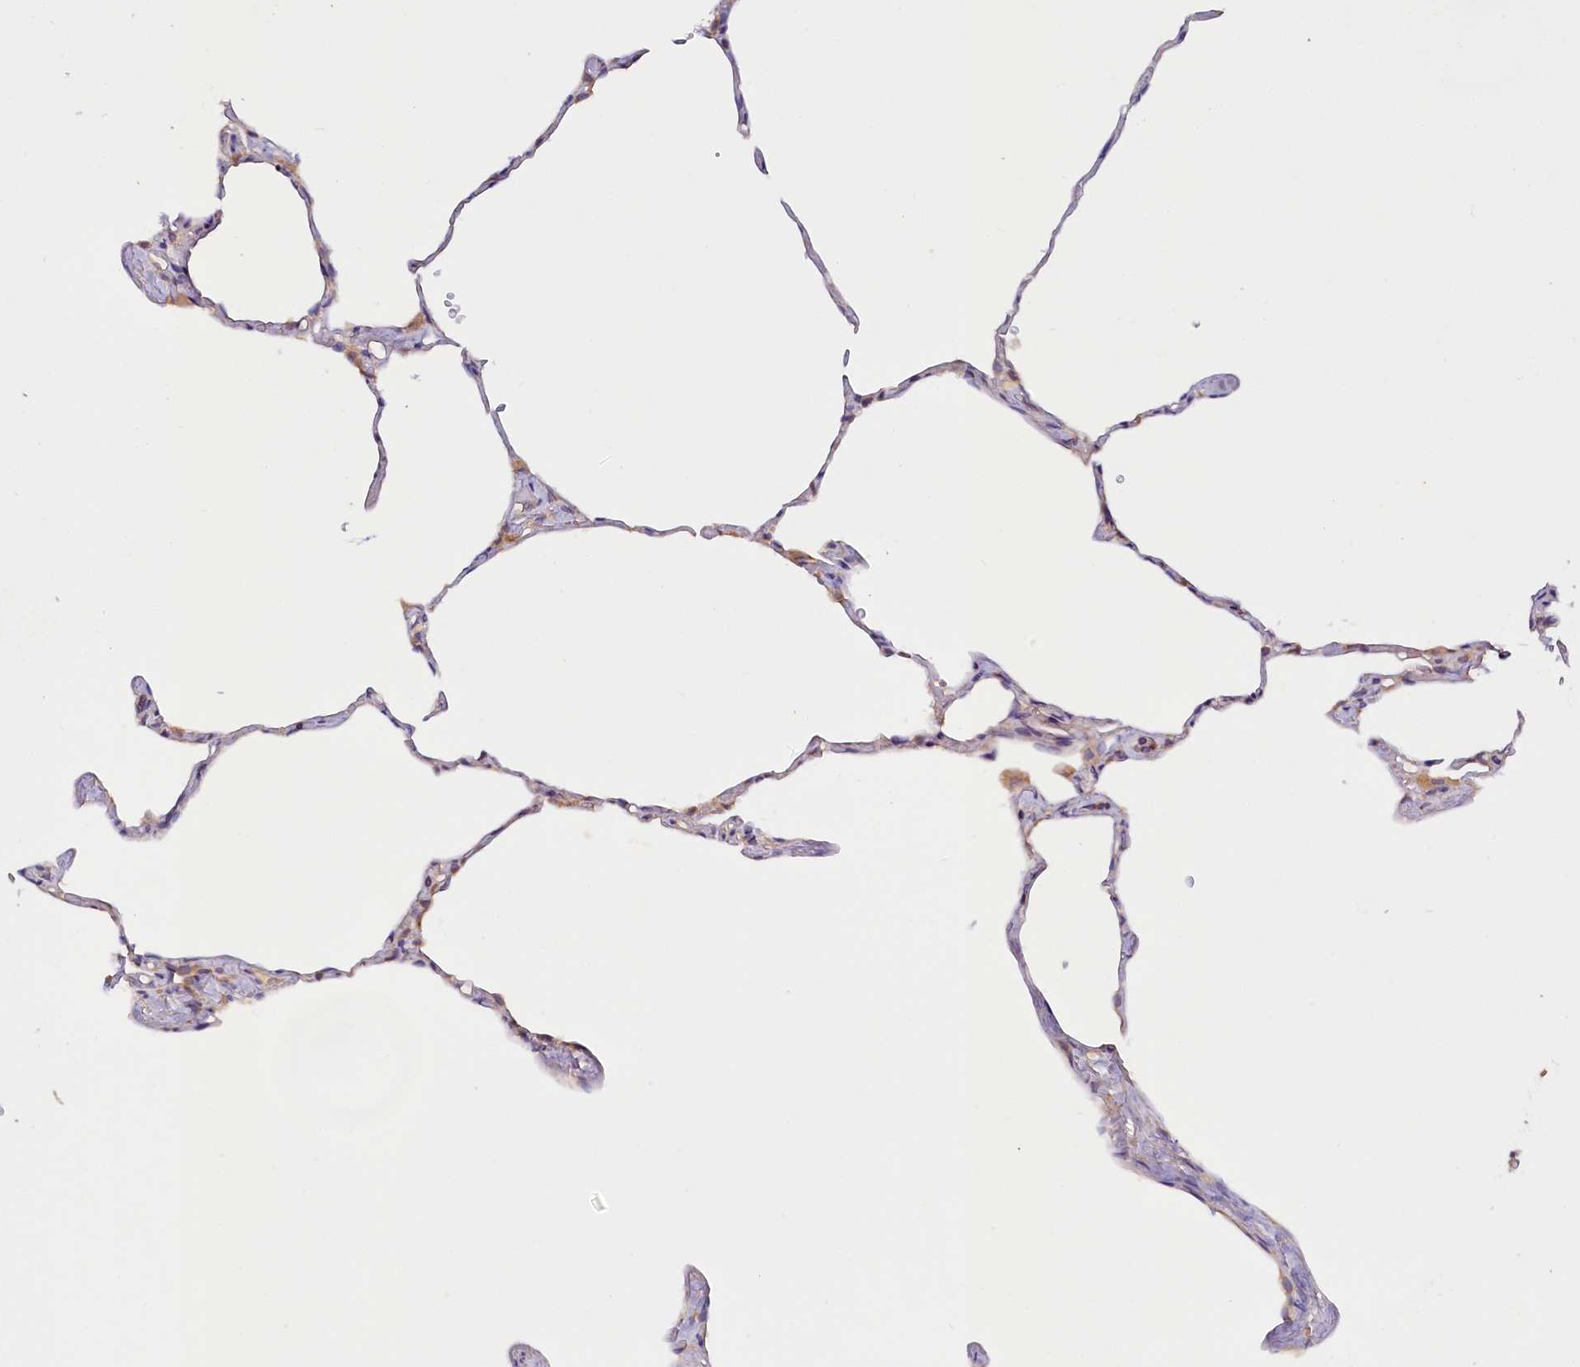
{"staining": {"intensity": "negative", "quantity": "none", "location": "none"}, "tissue": "lung", "cell_type": "Alveolar cells", "image_type": "normal", "snomed": [{"axis": "morphology", "description": "Normal tissue, NOS"}, {"axis": "topography", "description": "Lung"}], "caption": "Alveolar cells are negative for brown protein staining in unremarkable lung. The staining is performed using DAB (3,3'-diaminobenzidine) brown chromogen with nuclei counter-stained in using hematoxylin.", "gene": "ETFBKMT", "patient": {"sex": "male", "age": 65}}